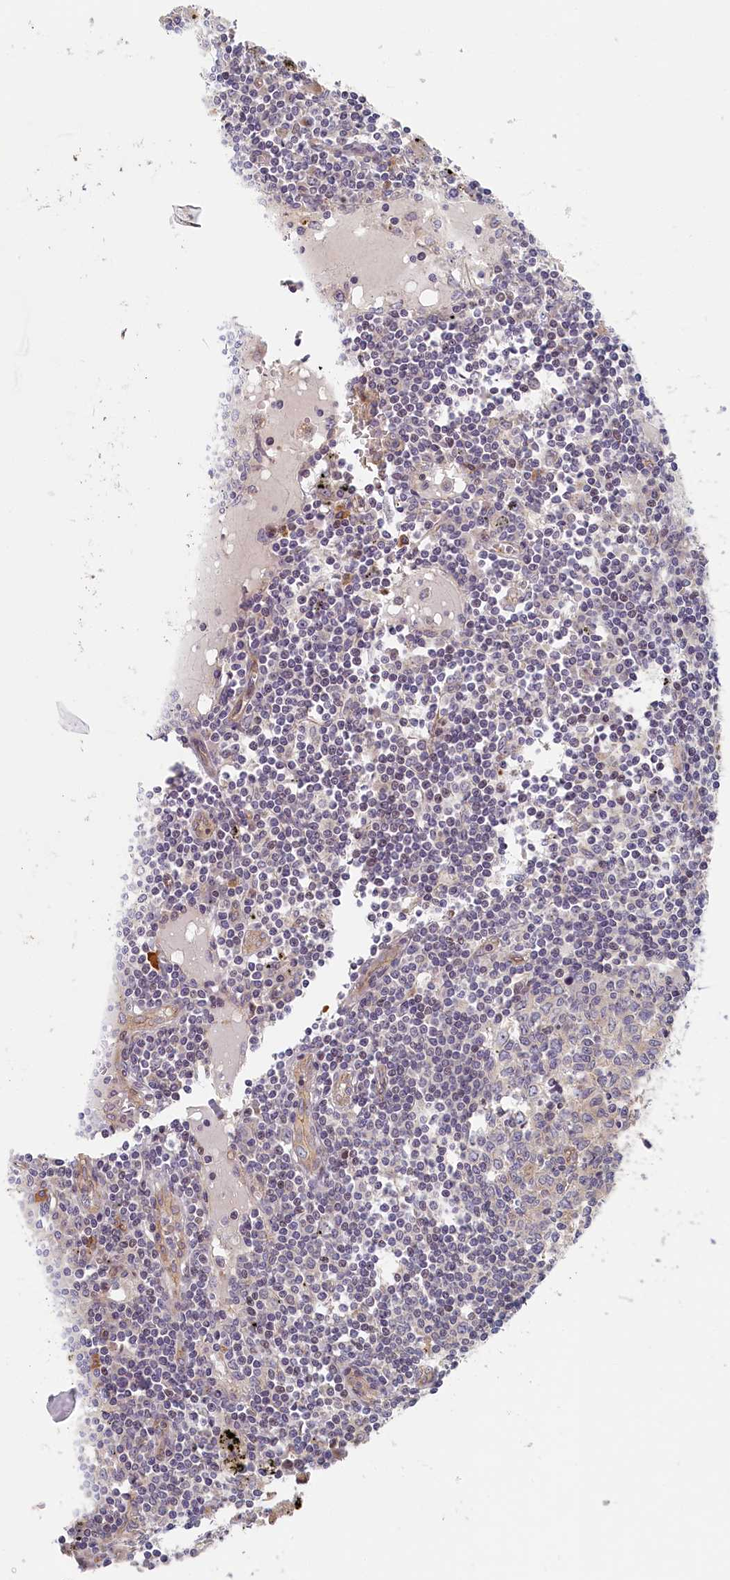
{"staining": {"intensity": "negative", "quantity": "none", "location": "none"}, "tissue": "lymph node", "cell_type": "Germinal center cells", "image_type": "normal", "snomed": [{"axis": "morphology", "description": "Normal tissue, NOS"}, {"axis": "topography", "description": "Lymph node"}], "caption": "Immunohistochemical staining of normal lymph node exhibits no significant positivity in germinal center cells.", "gene": "INTS4", "patient": {"sex": "male", "age": 74}}